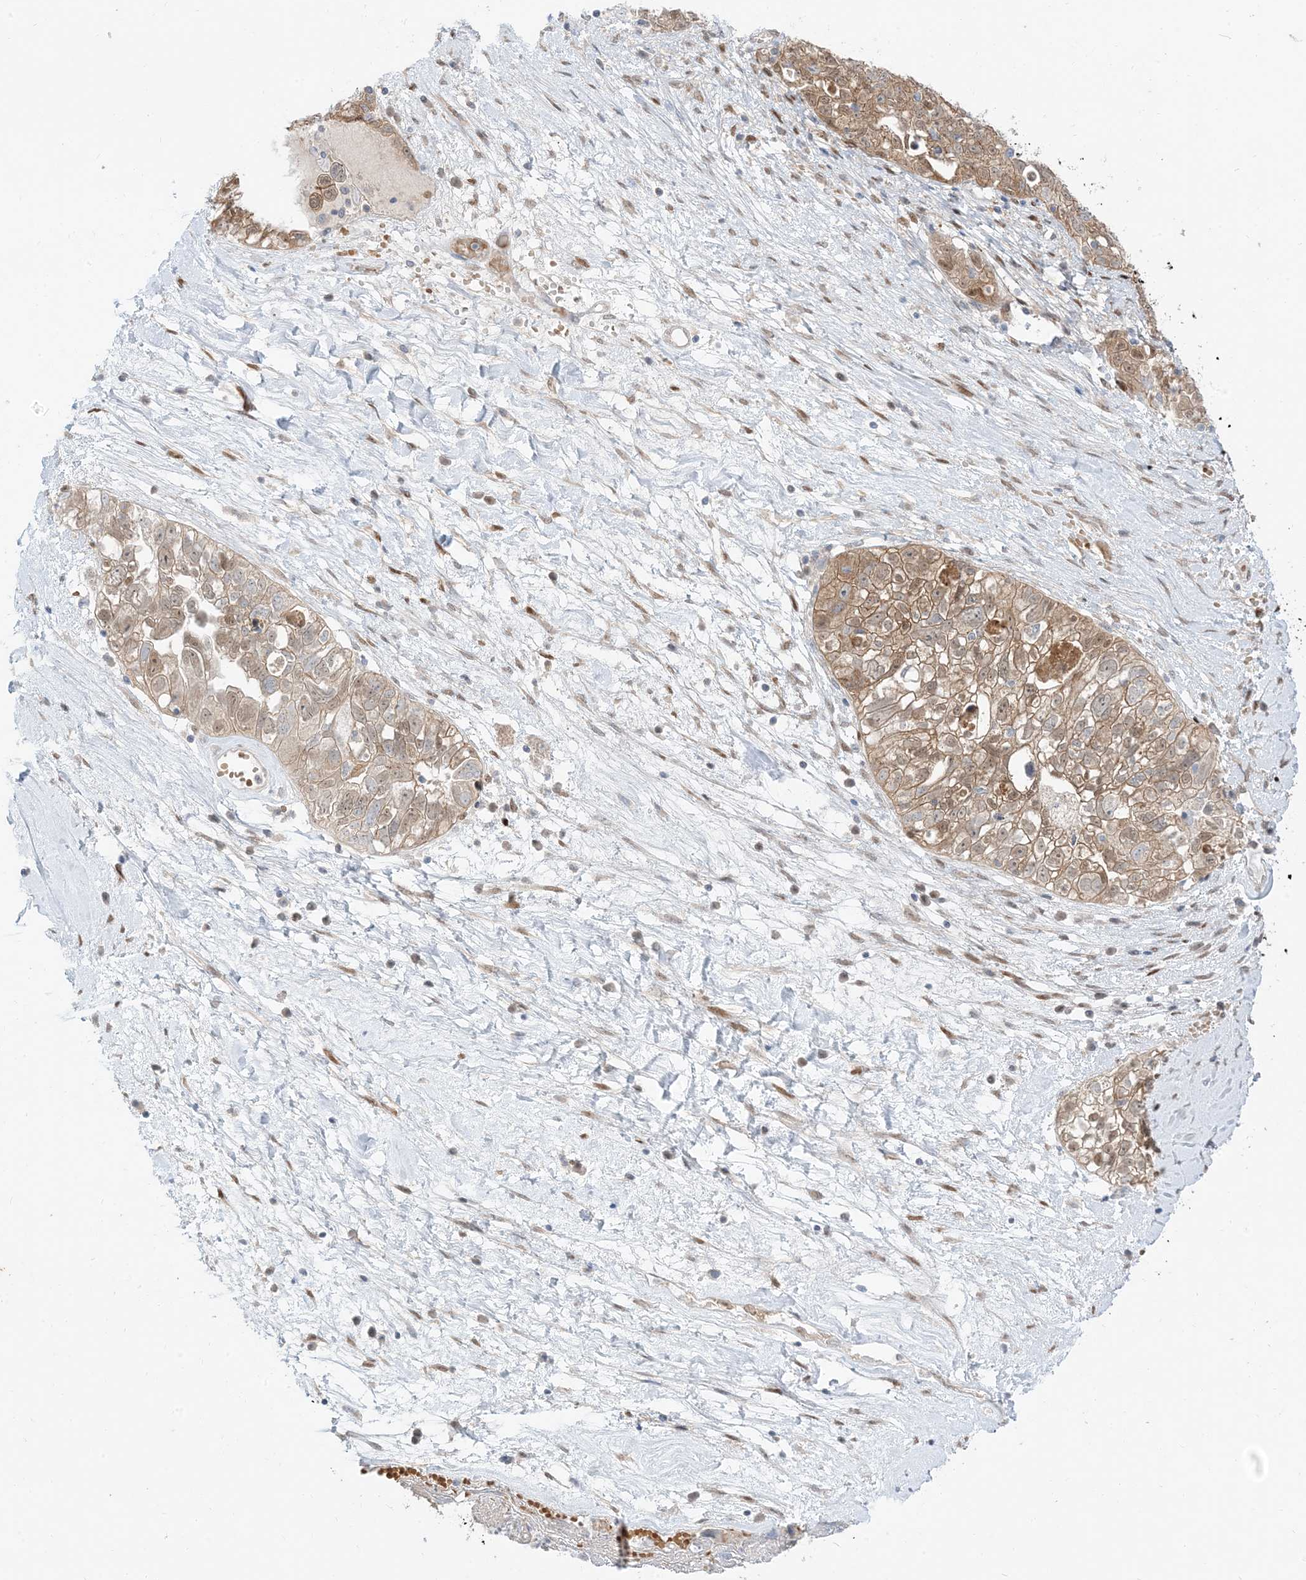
{"staining": {"intensity": "moderate", "quantity": "25%-75%", "location": "cytoplasmic/membranous"}, "tissue": "ovarian cancer", "cell_type": "Tumor cells", "image_type": "cancer", "snomed": [{"axis": "morphology", "description": "Carcinoma, NOS"}, {"axis": "morphology", "description": "Cystadenocarcinoma, serous, NOS"}, {"axis": "topography", "description": "Ovary"}], "caption": "Ovarian cancer stained with DAB immunohistochemistry demonstrates medium levels of moderate cytoplasmic/membranous expression in approximately 25%-75% of tumor cells.", "gene": "RIN1", "patient": {"sex": "female", "age": 69}}